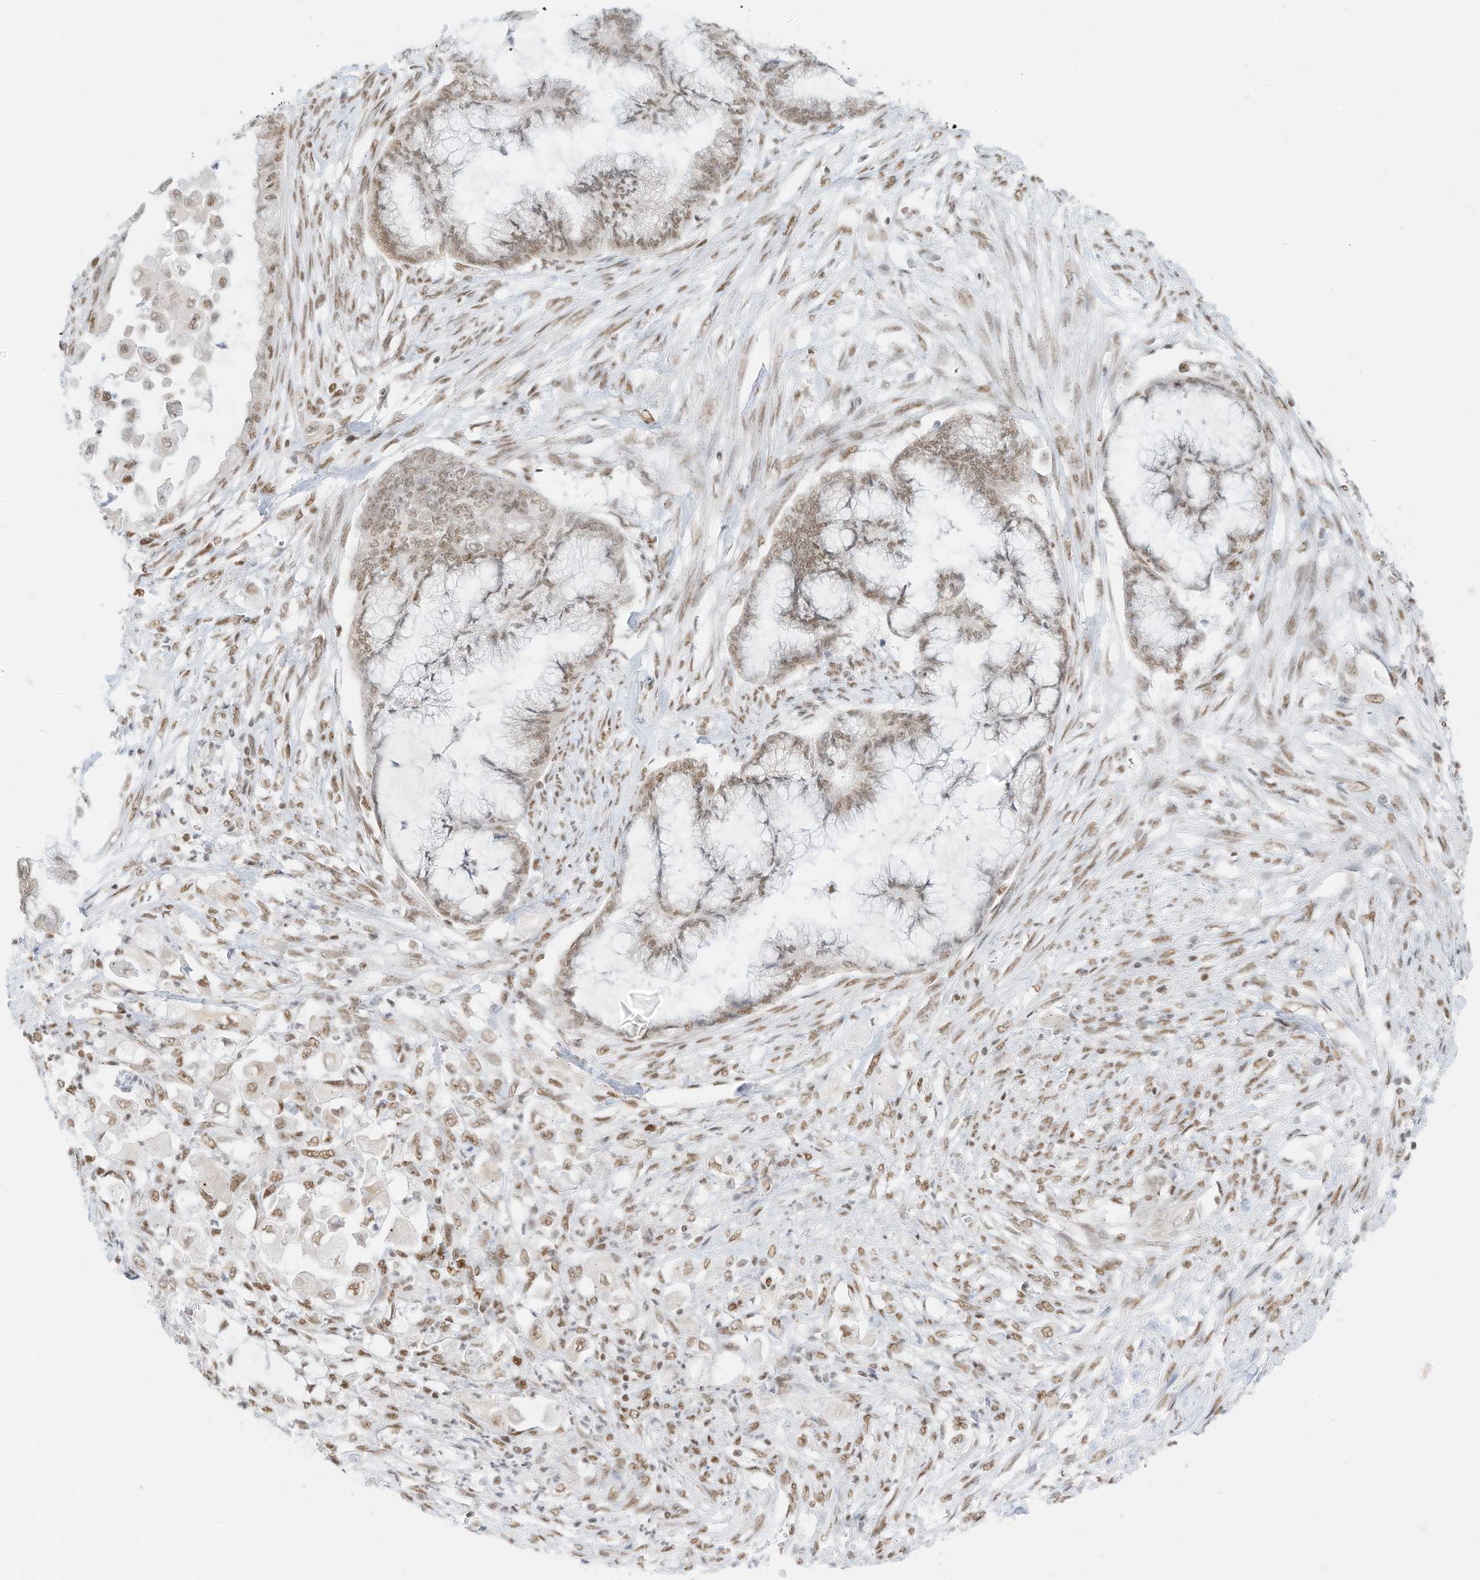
{"staining": {"intensity": "moderate", "quantity": ">75%", "location": "nuclear"}, "tissue": "endometrial cancer", "cell_type": "Tumor cells", "image_type": "cancer", "snomed": [{"axis": "morphology", "description": "Adenocarcinoma, NOS"}, {"axis": "topography", "description": "Endometrium"}], "caption": "Moderate nuclear protein staining is identified in approximately >75% of tumor cells in adenocarcinoma (endometrial). The protein of interest is shown in brown color, while the nuclei are stained blue.", "gene": "SMARCA2", "patient": {"sex": "female", "age": 86}}